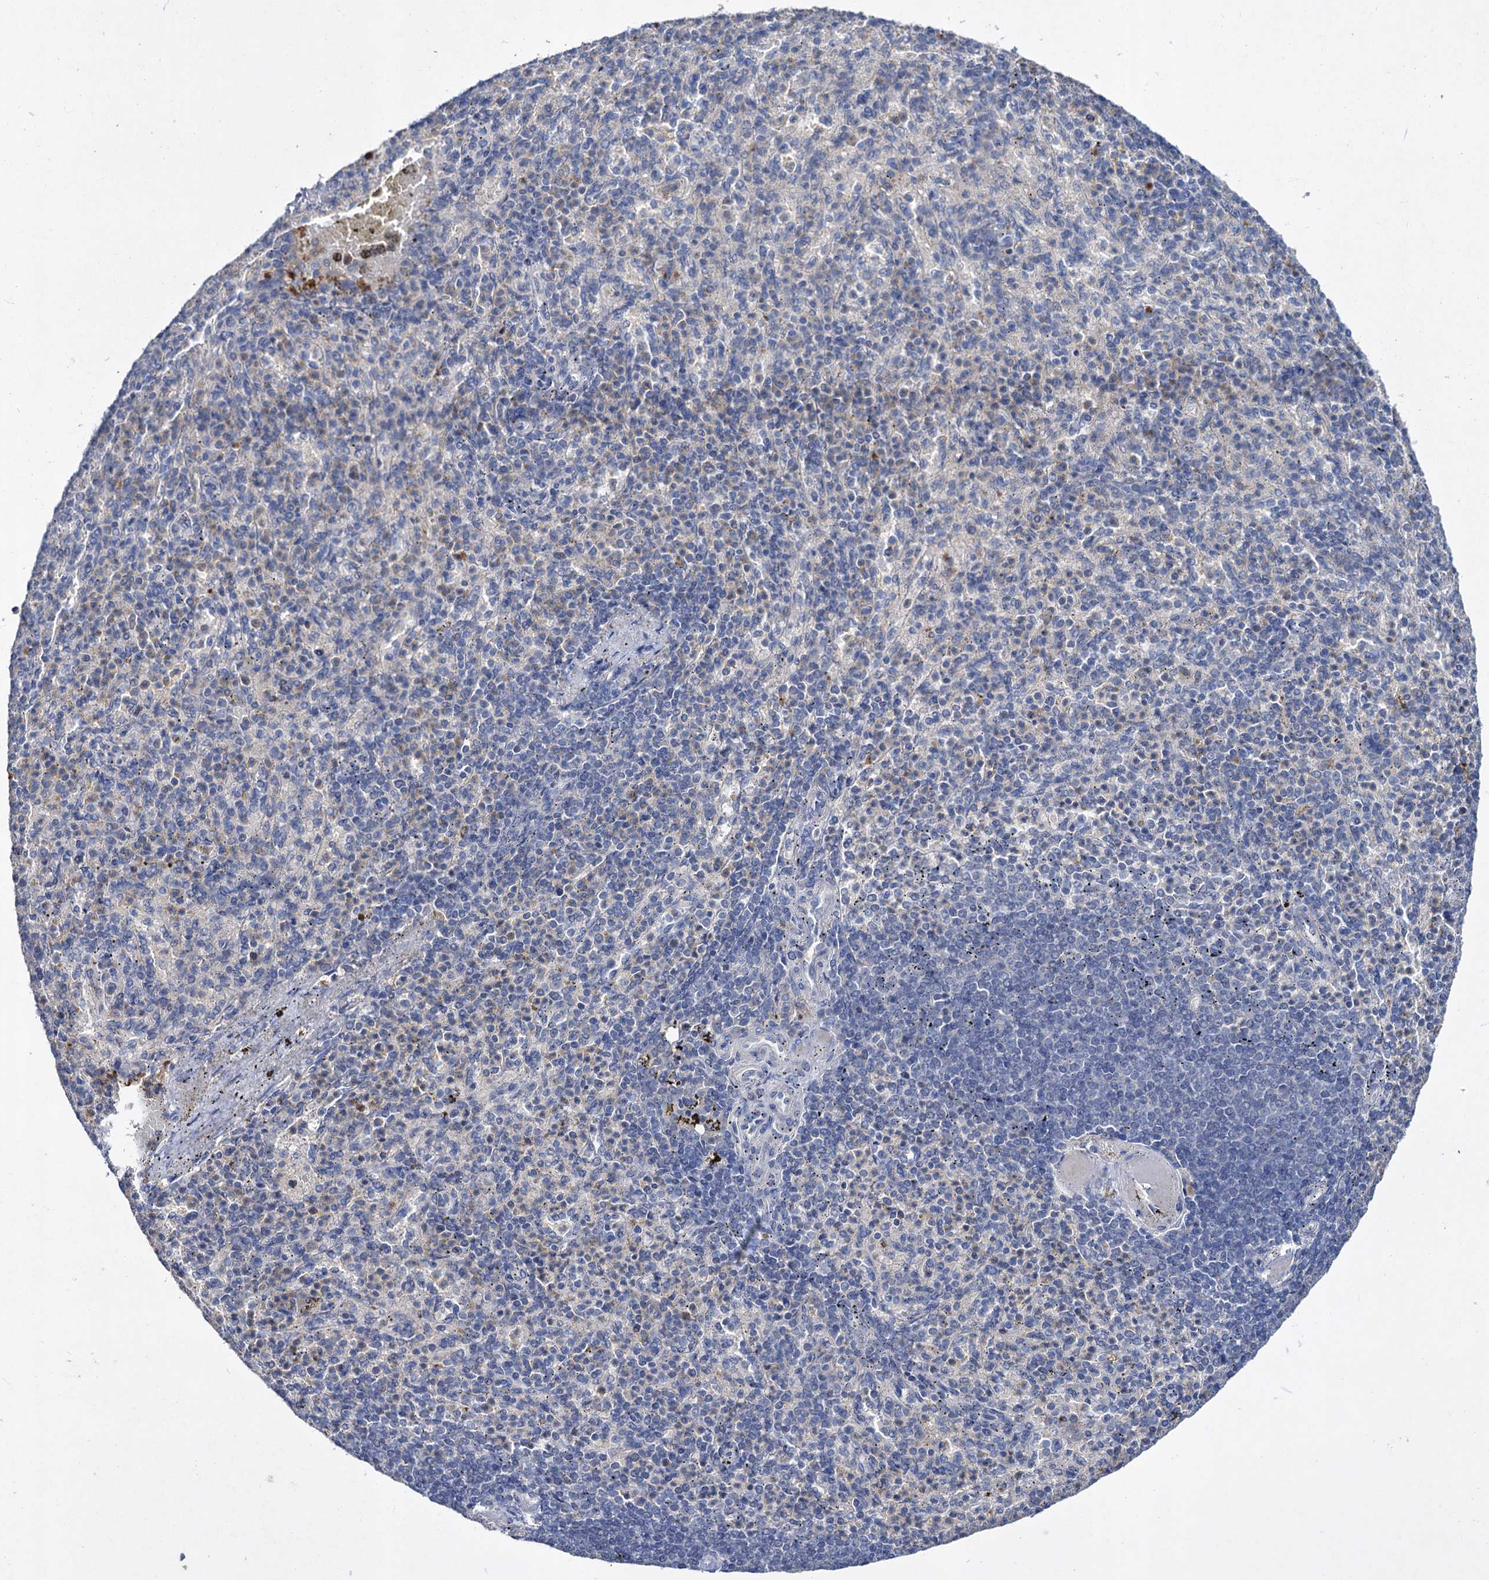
{"staining": {"intensity": "negative", "quantity": "none", "location": "none"}, "tissue": "spleen", "cell_type": "Cells in red pulp", "image_type": "normal", "snomed": [{"axis": "morphology", "description": "Normal tissue, NOS"}, {"axis": "topography", "description": "Spleen"}], "caption": "Immunohistochemistry (IHC) image of benign spleen: human spleen stained with DAB shows no significant protein staining in cells in red pulp. The staining is performed using DAB (3,3'-diaminobenzidine) brown chromogen with nuclei counter-stained in using hematoxylin.", "gene": "ATP4A", "patient": {"sex": "female", "age": 74}}